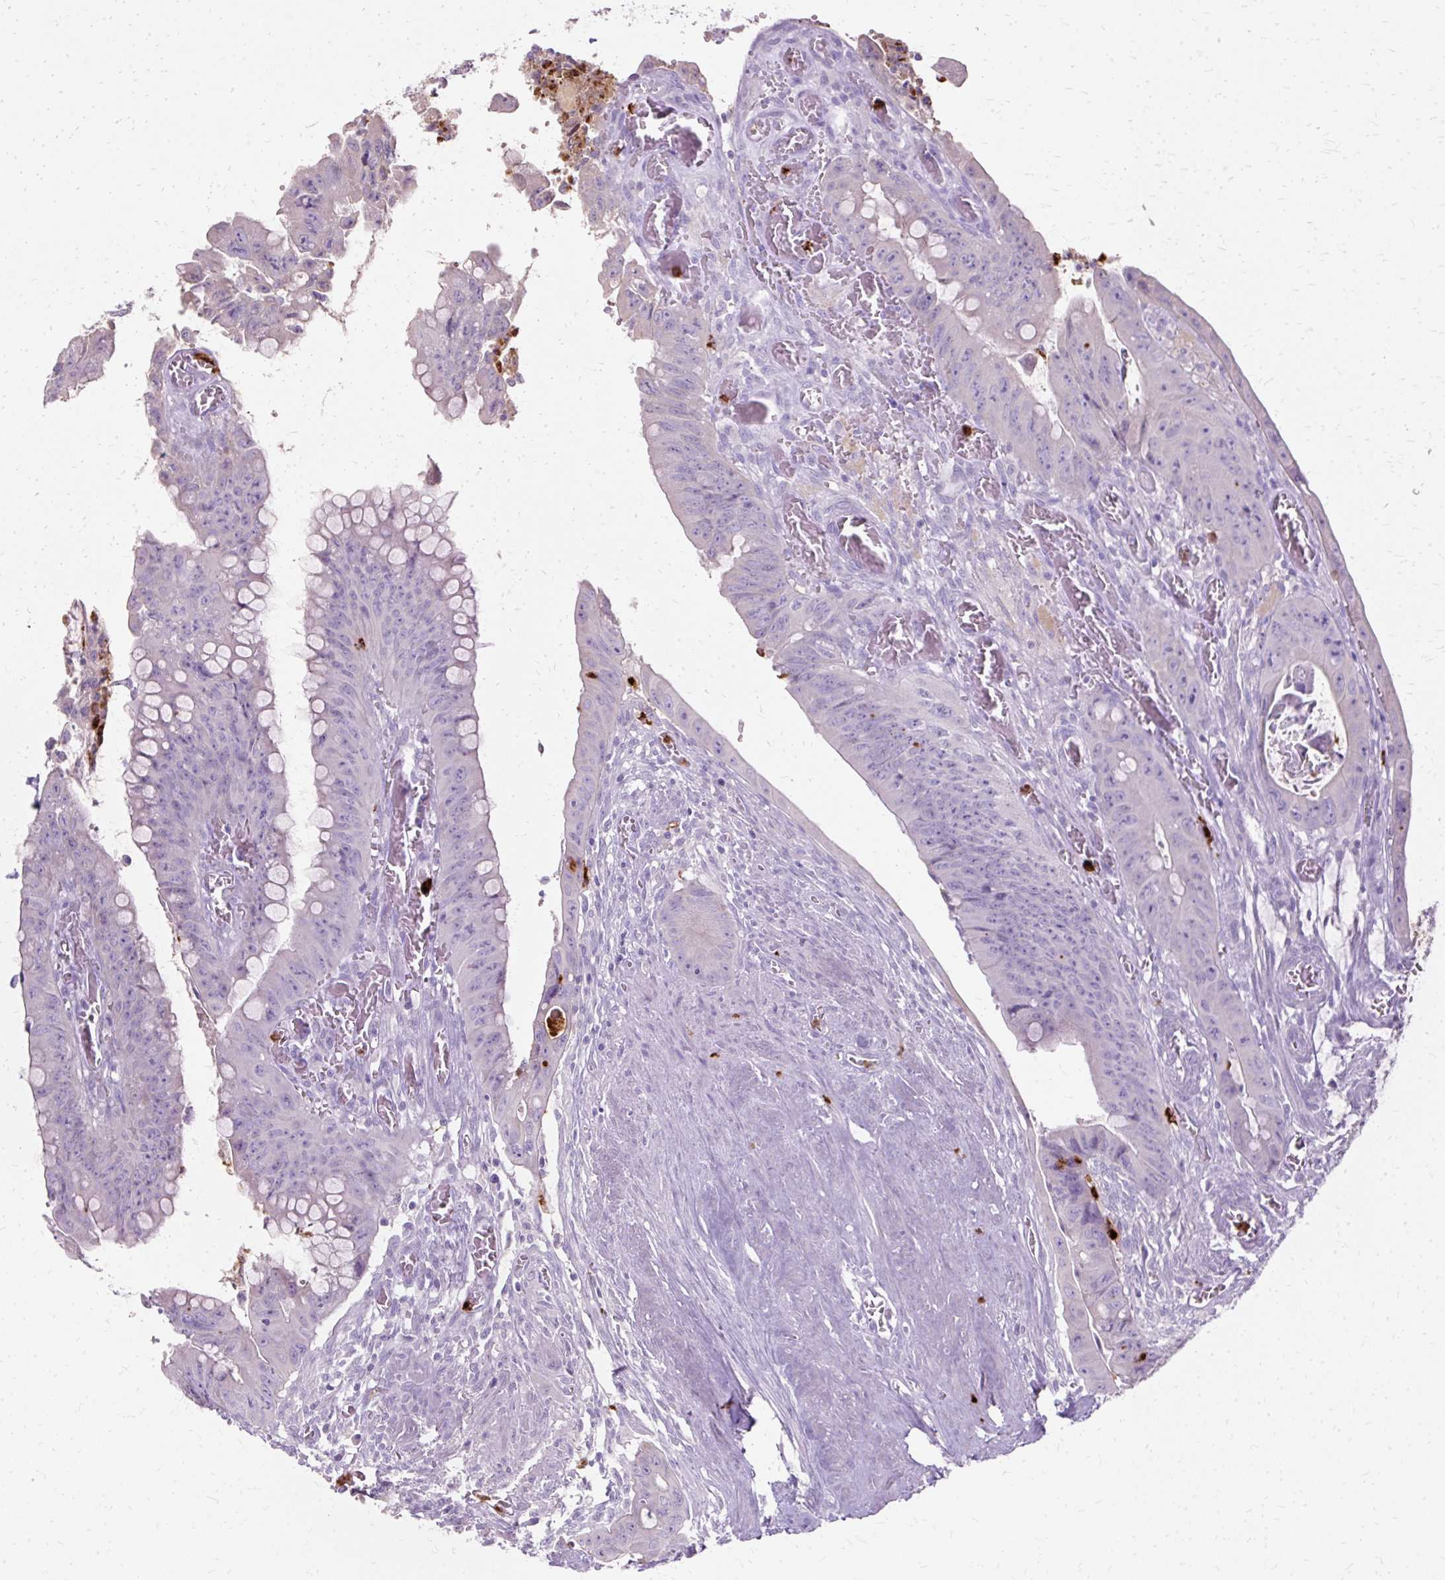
{"staining": {"intensity": "negative", "quantity": "none", "location": "none"}, "tissue": "colorectal cancer", "cell_type": "Tumor cells", "image_type": "cancer", "snomed": [{"axis": "morphology", "description": "Adenocarcinoma, NOS"}, {"axis": "topography", "description": "Rectum"}], "caption": "Human colorectal cancer stained for a protein using IHC exhibits no staining in tumor cells.", "gene": "DEFA1", "patient": {"sex": "male", "age": 78}}